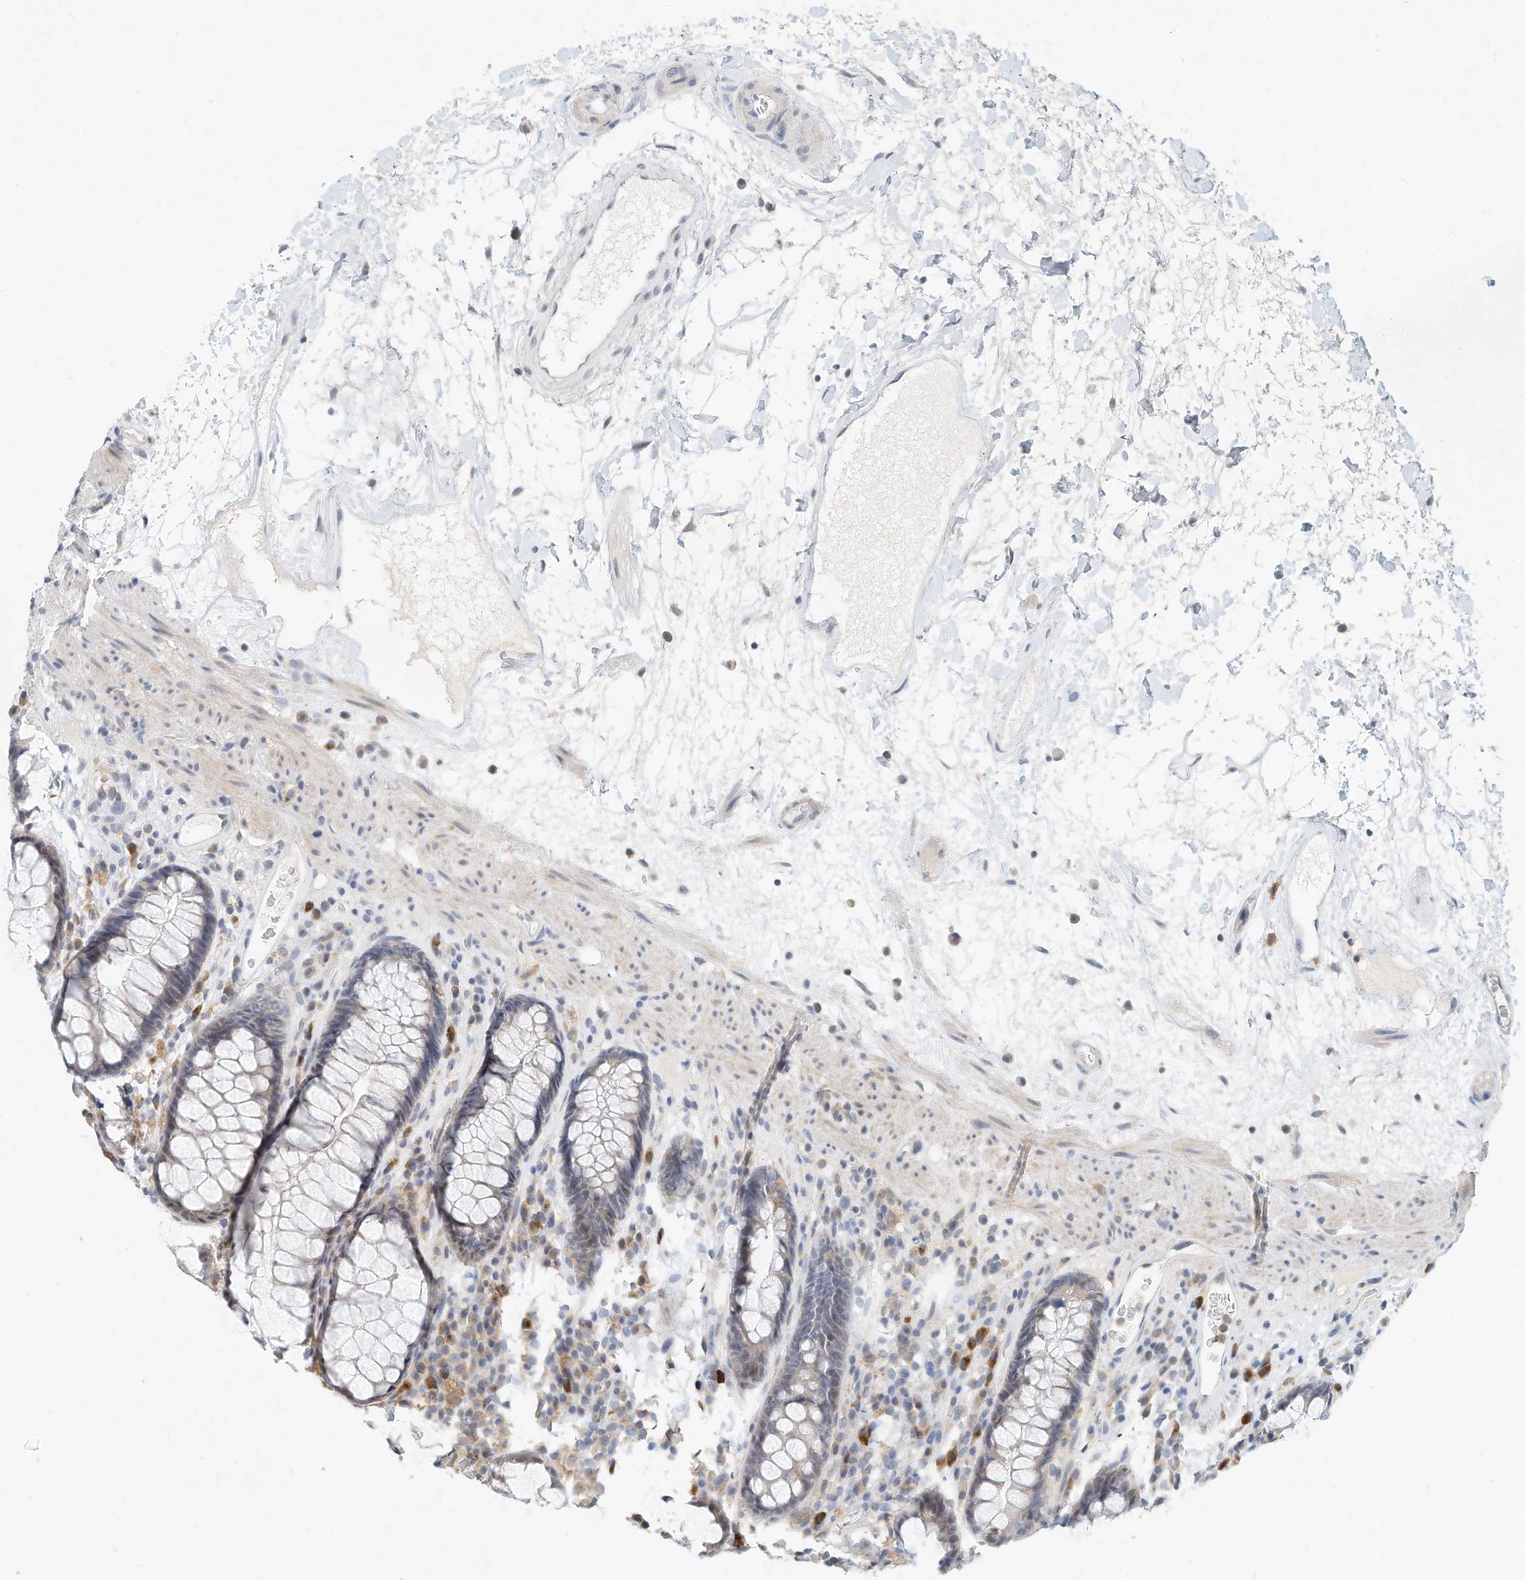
{"staining": {"intensity": "weak", "quantity": "<25%", "location": "cytoplasmic/membranous"}, "tissue": "rectum", "cell_type": "Glandular cells", "image_type": "normal", "snomed": [{"axis": "morphology", "description": "Normal tissue, NOS"}, {"axis": "topography", "description": "Rectum"}], "caption": "Photomicrograph shows no protein staining in glandular cells of benign rectum.", "gene": "MICAL1", "patient": {"sex": "male", "age": 64}}